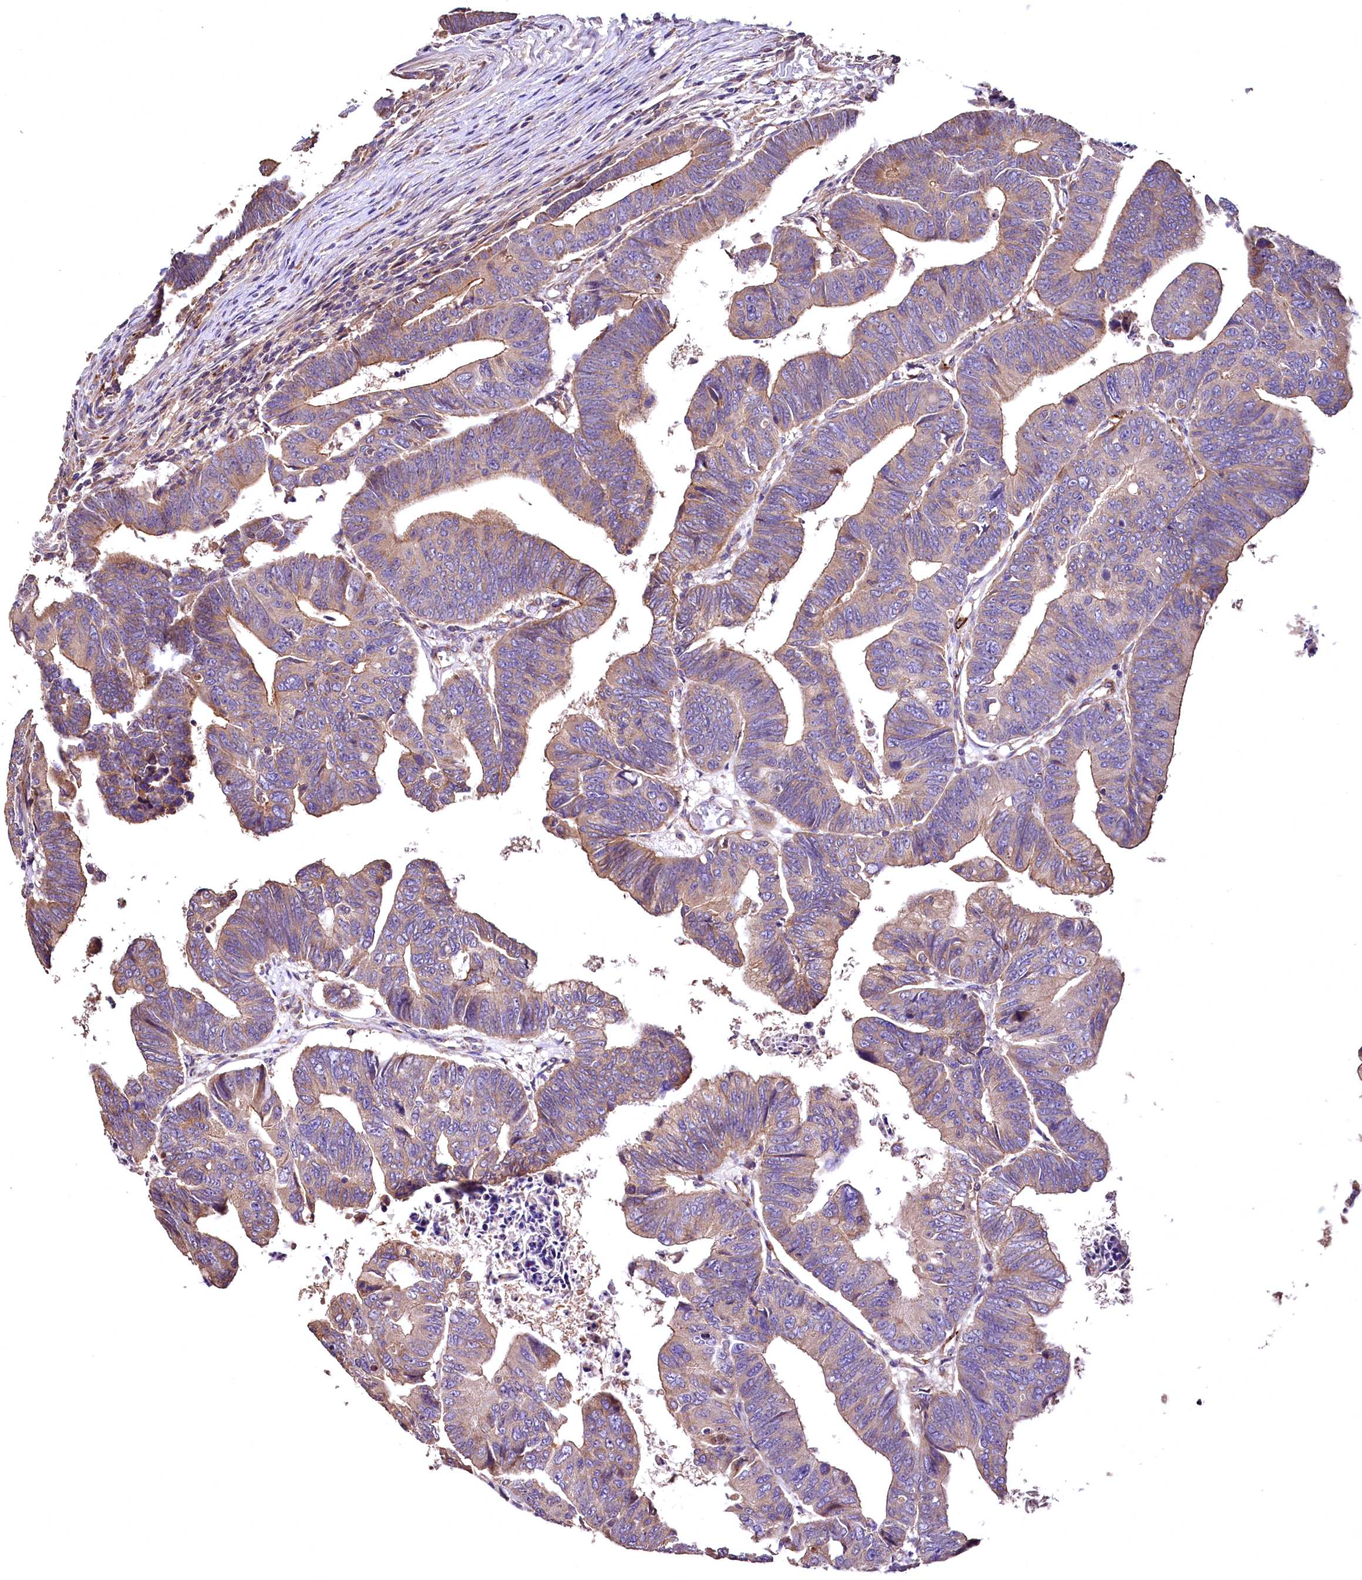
{"staining": {"intensity": "moderate", "quantity": ">75%", "location": "cytoplasmic/membranous"}, "tissue": "colorectal cancer", "cell_type": "Tumor cells", "image_type": "cancer", "snomed": [{"axis": "morphology", "description": "Adenocarcinoma, NOS"}, {"axis": "topography", "description": "Rectum"}], "caption": "Adenocarcinoma (colorectal) stained for a protein (brown) demonstrates moderate cytoplasmic/membranous positive staining in approximately >75% of tumor cells.", "gene": "RASSF1", "patient": {"sex": "female", "age": 65}}